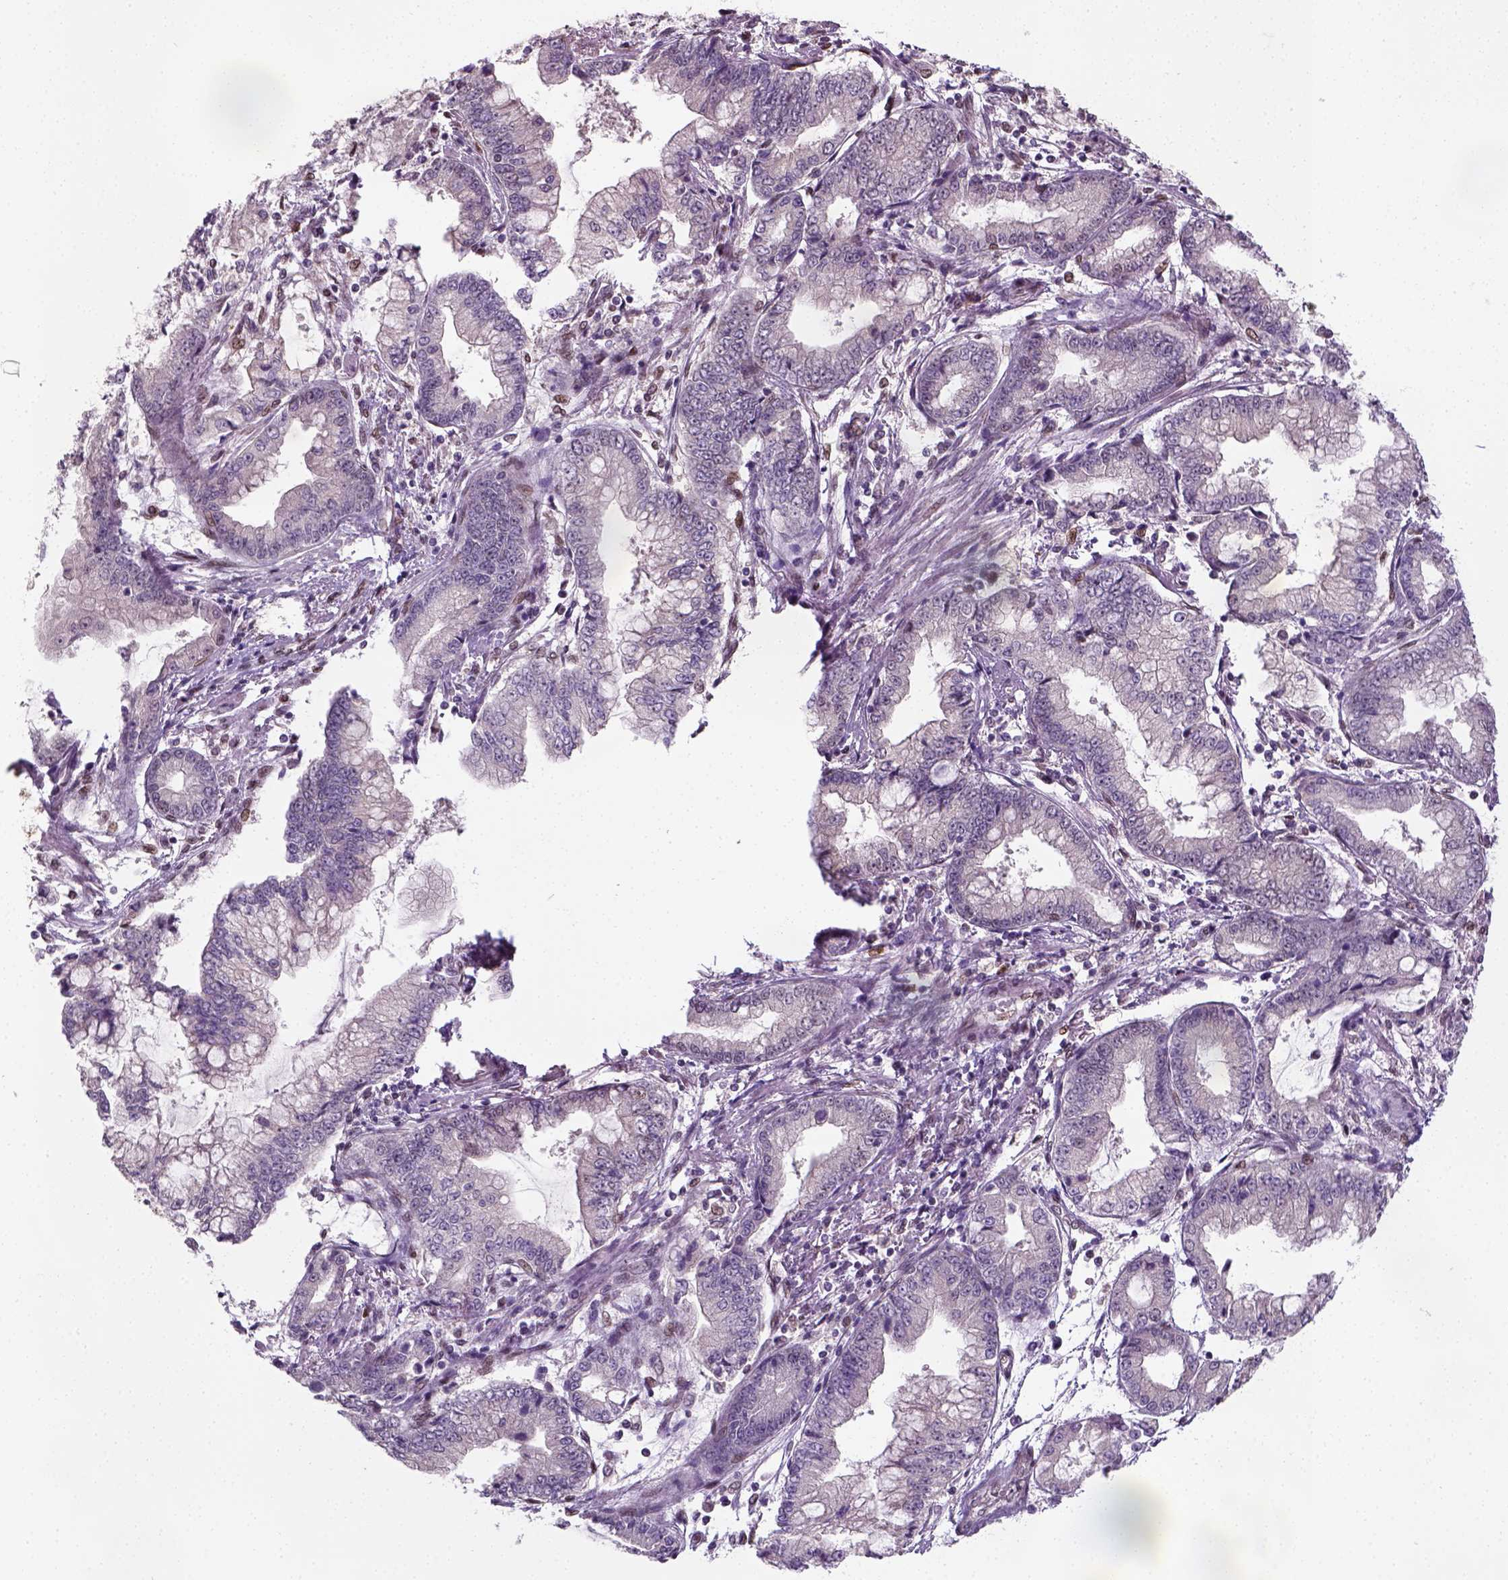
{"staining": {"intensity": "negative", "quantity": "none", "location": "none"}, "tissue": "stomach cancer", "cell_type": "Tumor cells", "image_type": "cancer", "snomed": [{"axis": "morphology", "description": "Adenocarcinoma, NOS"}, {"axis": "topography", "description": "Stomach, upper"}], "caption": "An immunohistochemistry (IHC) histopathology image of adenocarcinoma (stomach) is shown. There is no staining in tumor cells of adenocarcinoma (stomach).", "gene": "C1orf112", "patient": {"sex": "female", "age": 74}}